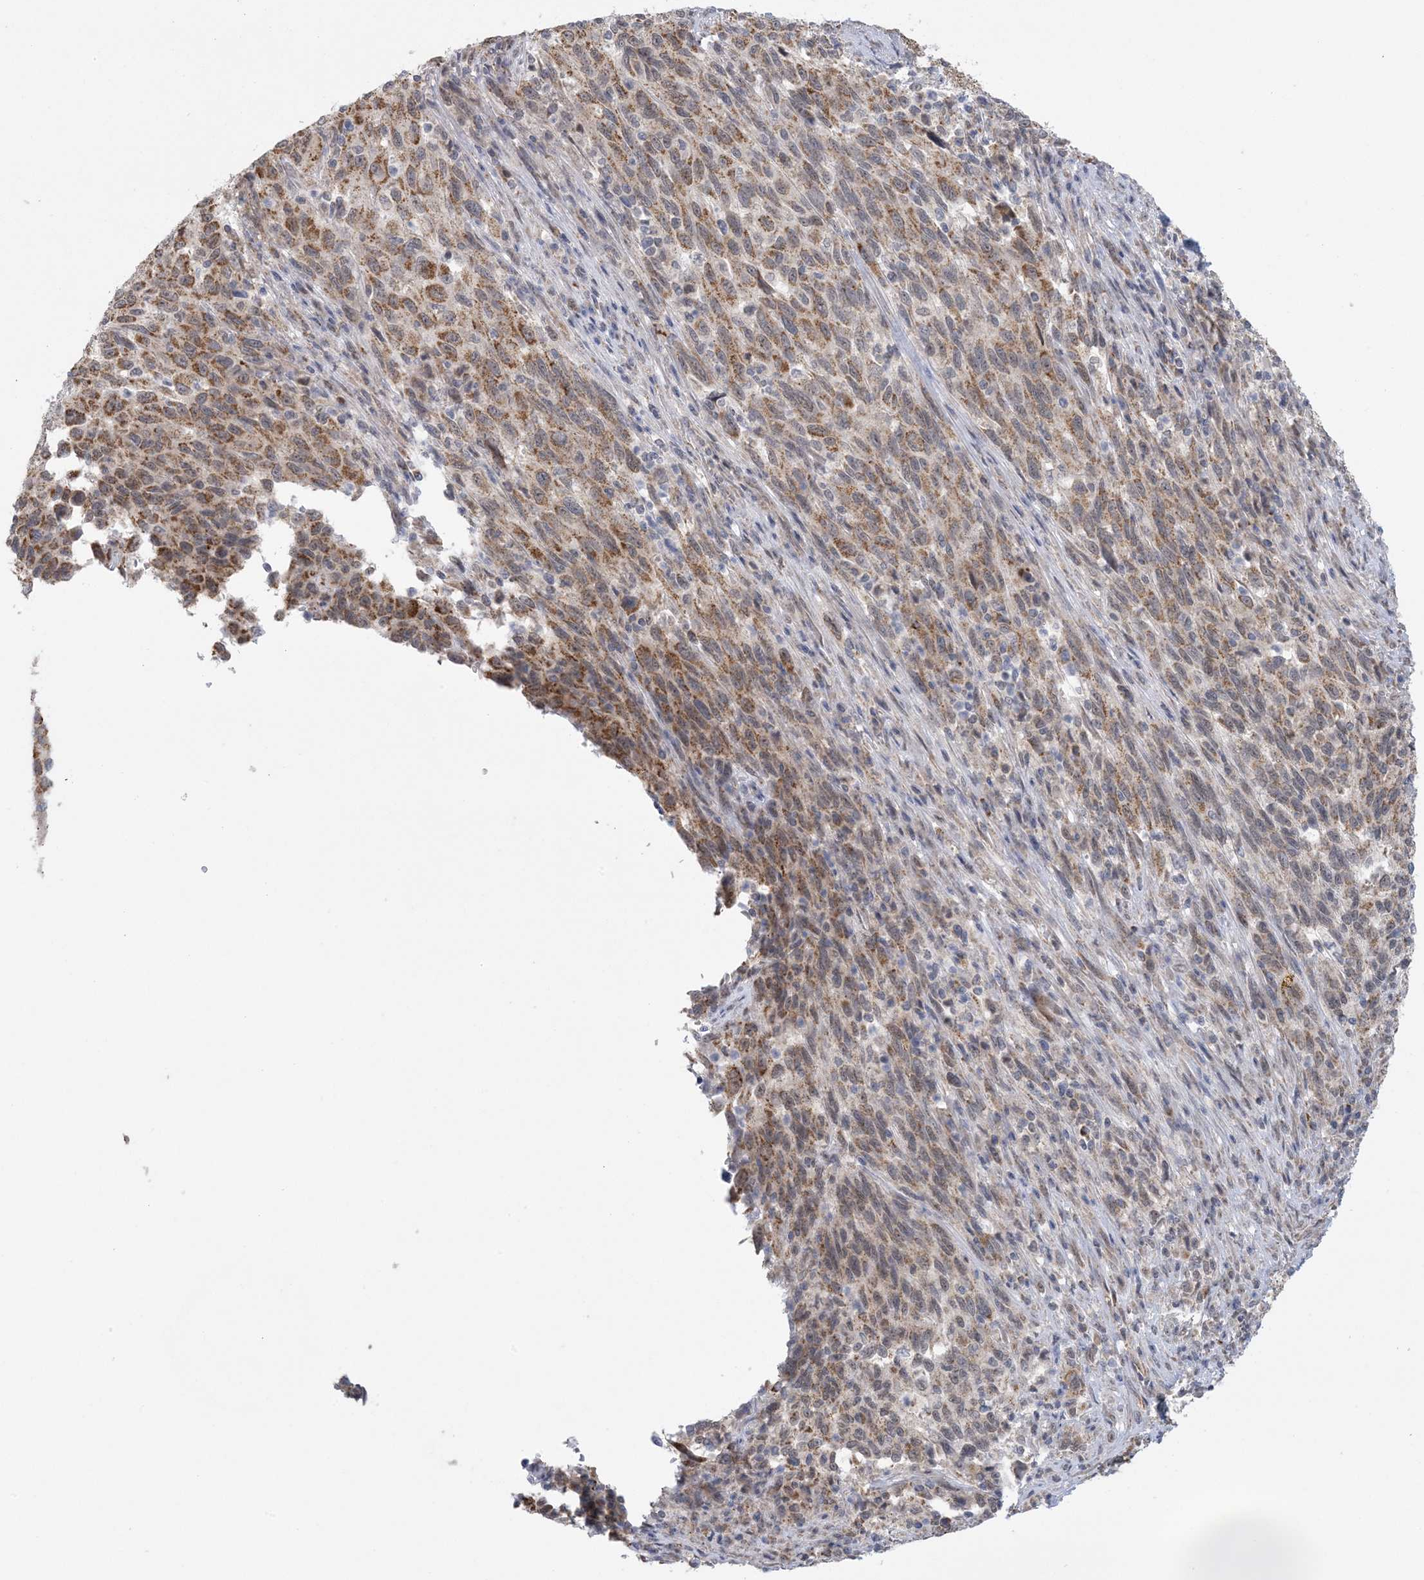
{"staining": {"intensity": "moderate", "quantity": "25%-75%", "location": "cytoplasmic/membranous"}, "tissue": "melanoma", "cell_type": "Tumor cells", "image_type": "cancer", "snomed": [{"axis": "morphology", "description": "Malignant melanoma, Metastatic site"}, {"axis": "topography", "description": "Lymph node"}], "caption": "Melanoma stained with a protein marker shows moderate staining in tumor cells.", "gene": "TRMT10C", "patient": {"sex": "male", "age": 61}}